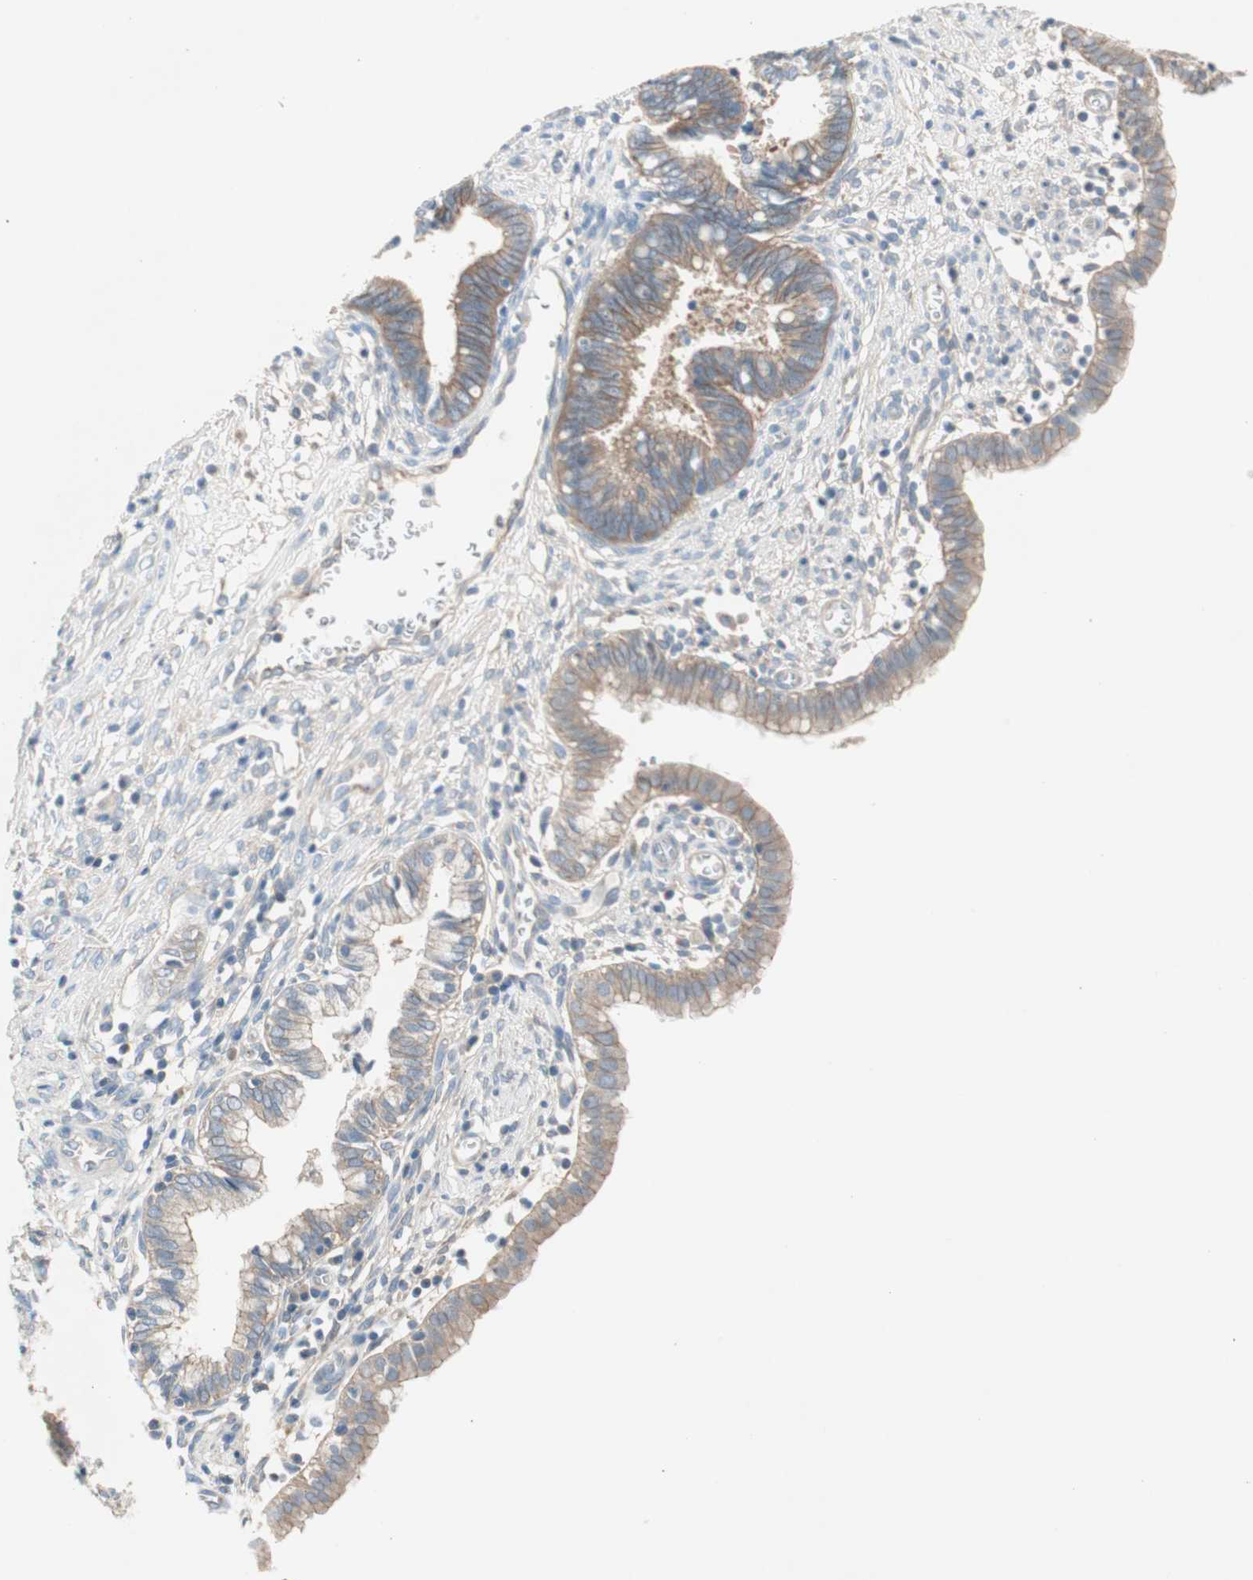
{"staining": {"intensity": "weak", "quantity": "25%-75%", "location": "cytoplasmic/membranous"}, "tissue": "cervical cancer", "cell_type": "Tumor cells", "image_type": "cancer", "snomed": [{"axis": "morphology", "description": "Adenocarcinoma, NOS"}, {"axis": "topography", "description": "Cervix"}], "caption": "Immunohistochemical staining of human adenocarcinoma (cervical) reveals low levels of weak cytoplasmic/membranous protein staining in about 25%-75% of tumor cells.", "gene": "GLUL", "patient": {"sex": "female", "age": 44}}